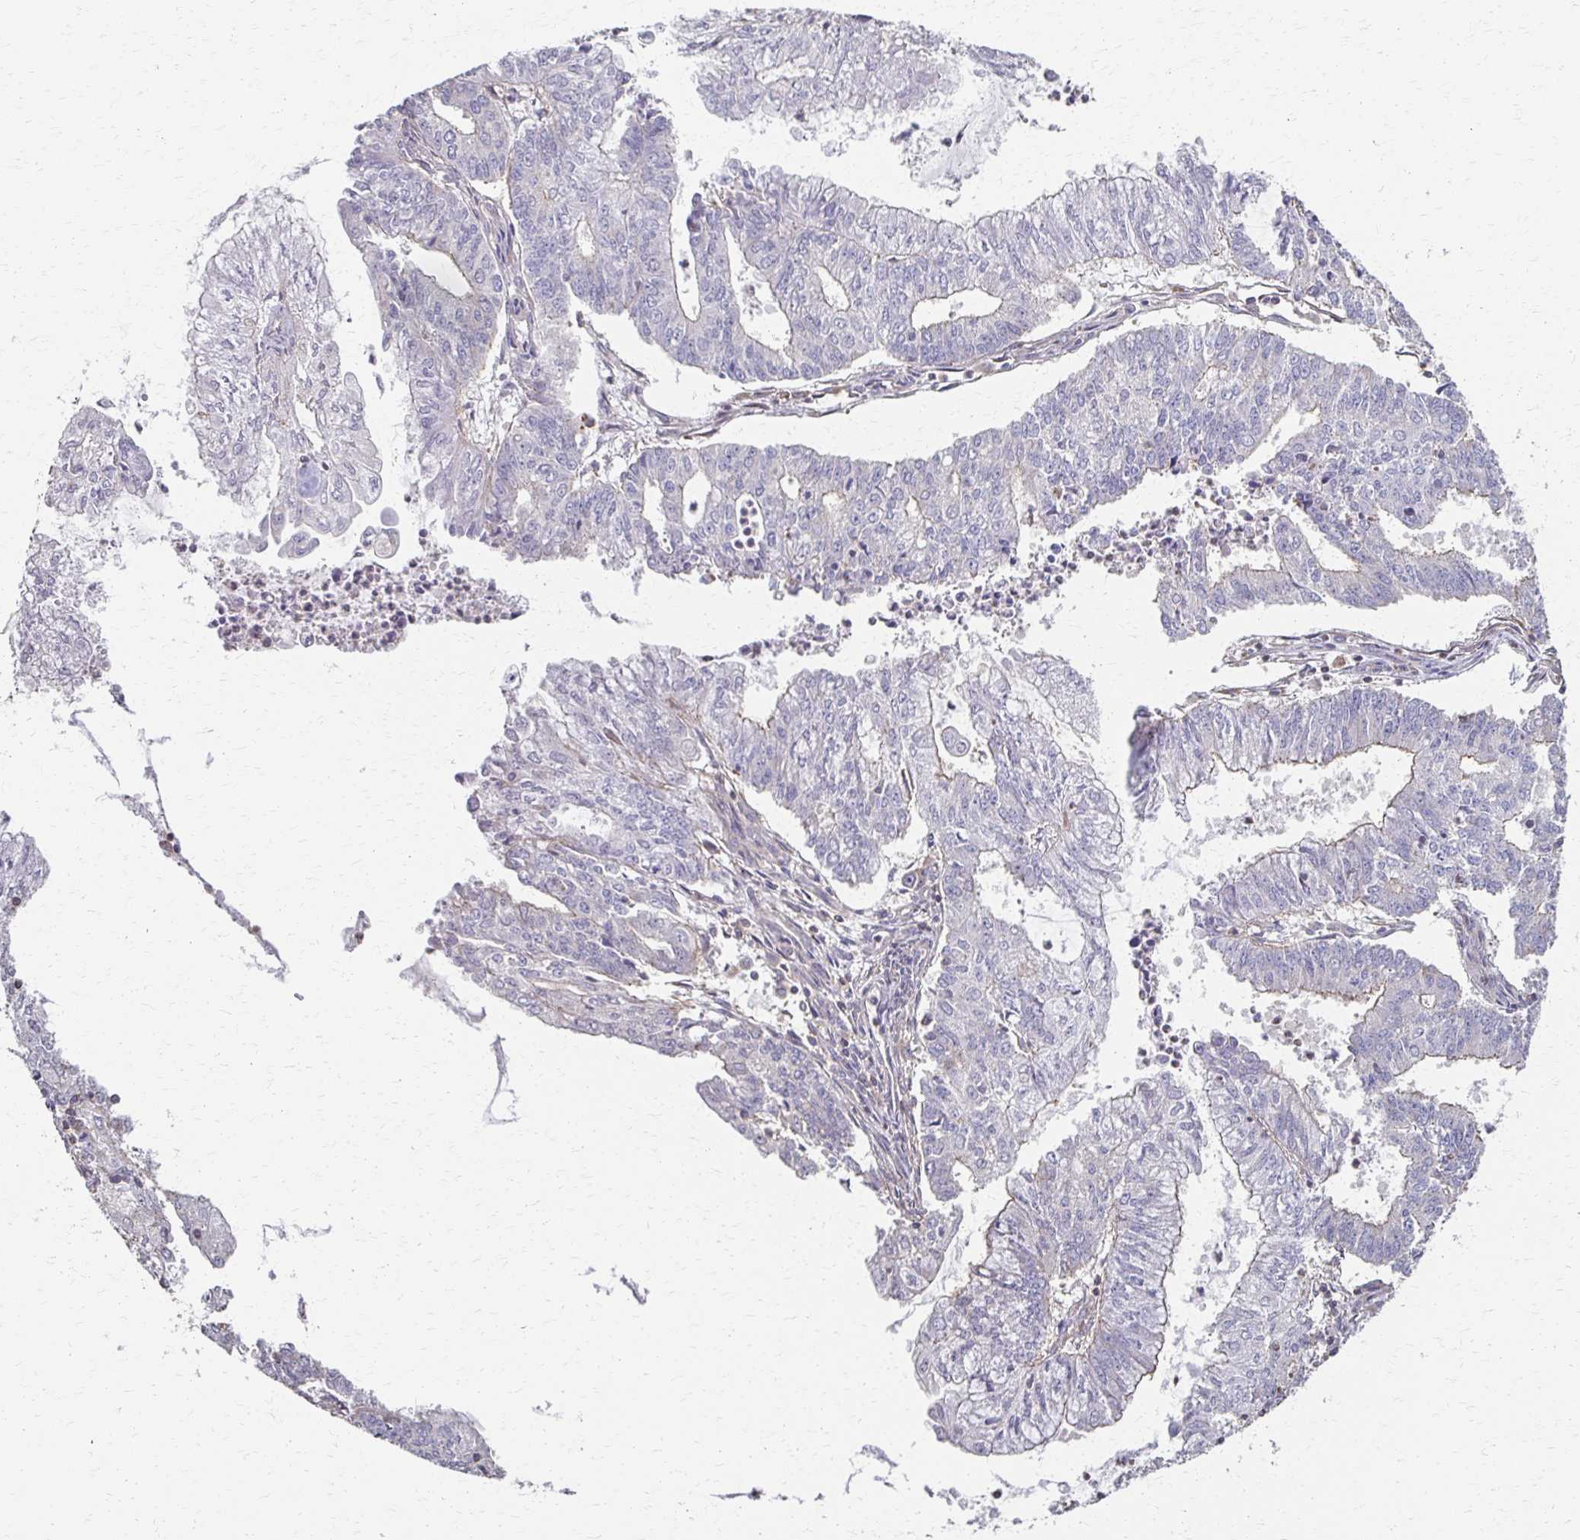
{"staining": {"intensity": "negative", "quantity": "none", "location": "none"}, "tissue": "endometrial cancer", "cell_type": "Tumor cells", "image_type": "cancer", "snomed": [{"axis": "morphology", "description": "Adenocarcinoma, NOS"}, {"axis": "topography", "description": "Endometrium"}], "caption": "DAB immunohistochemical staining of human endometrial cancer demonstrates no significant expression in tumor cells.", "gene": "C1QTNF7", "patient": {"sex": "female", "age": 61}}